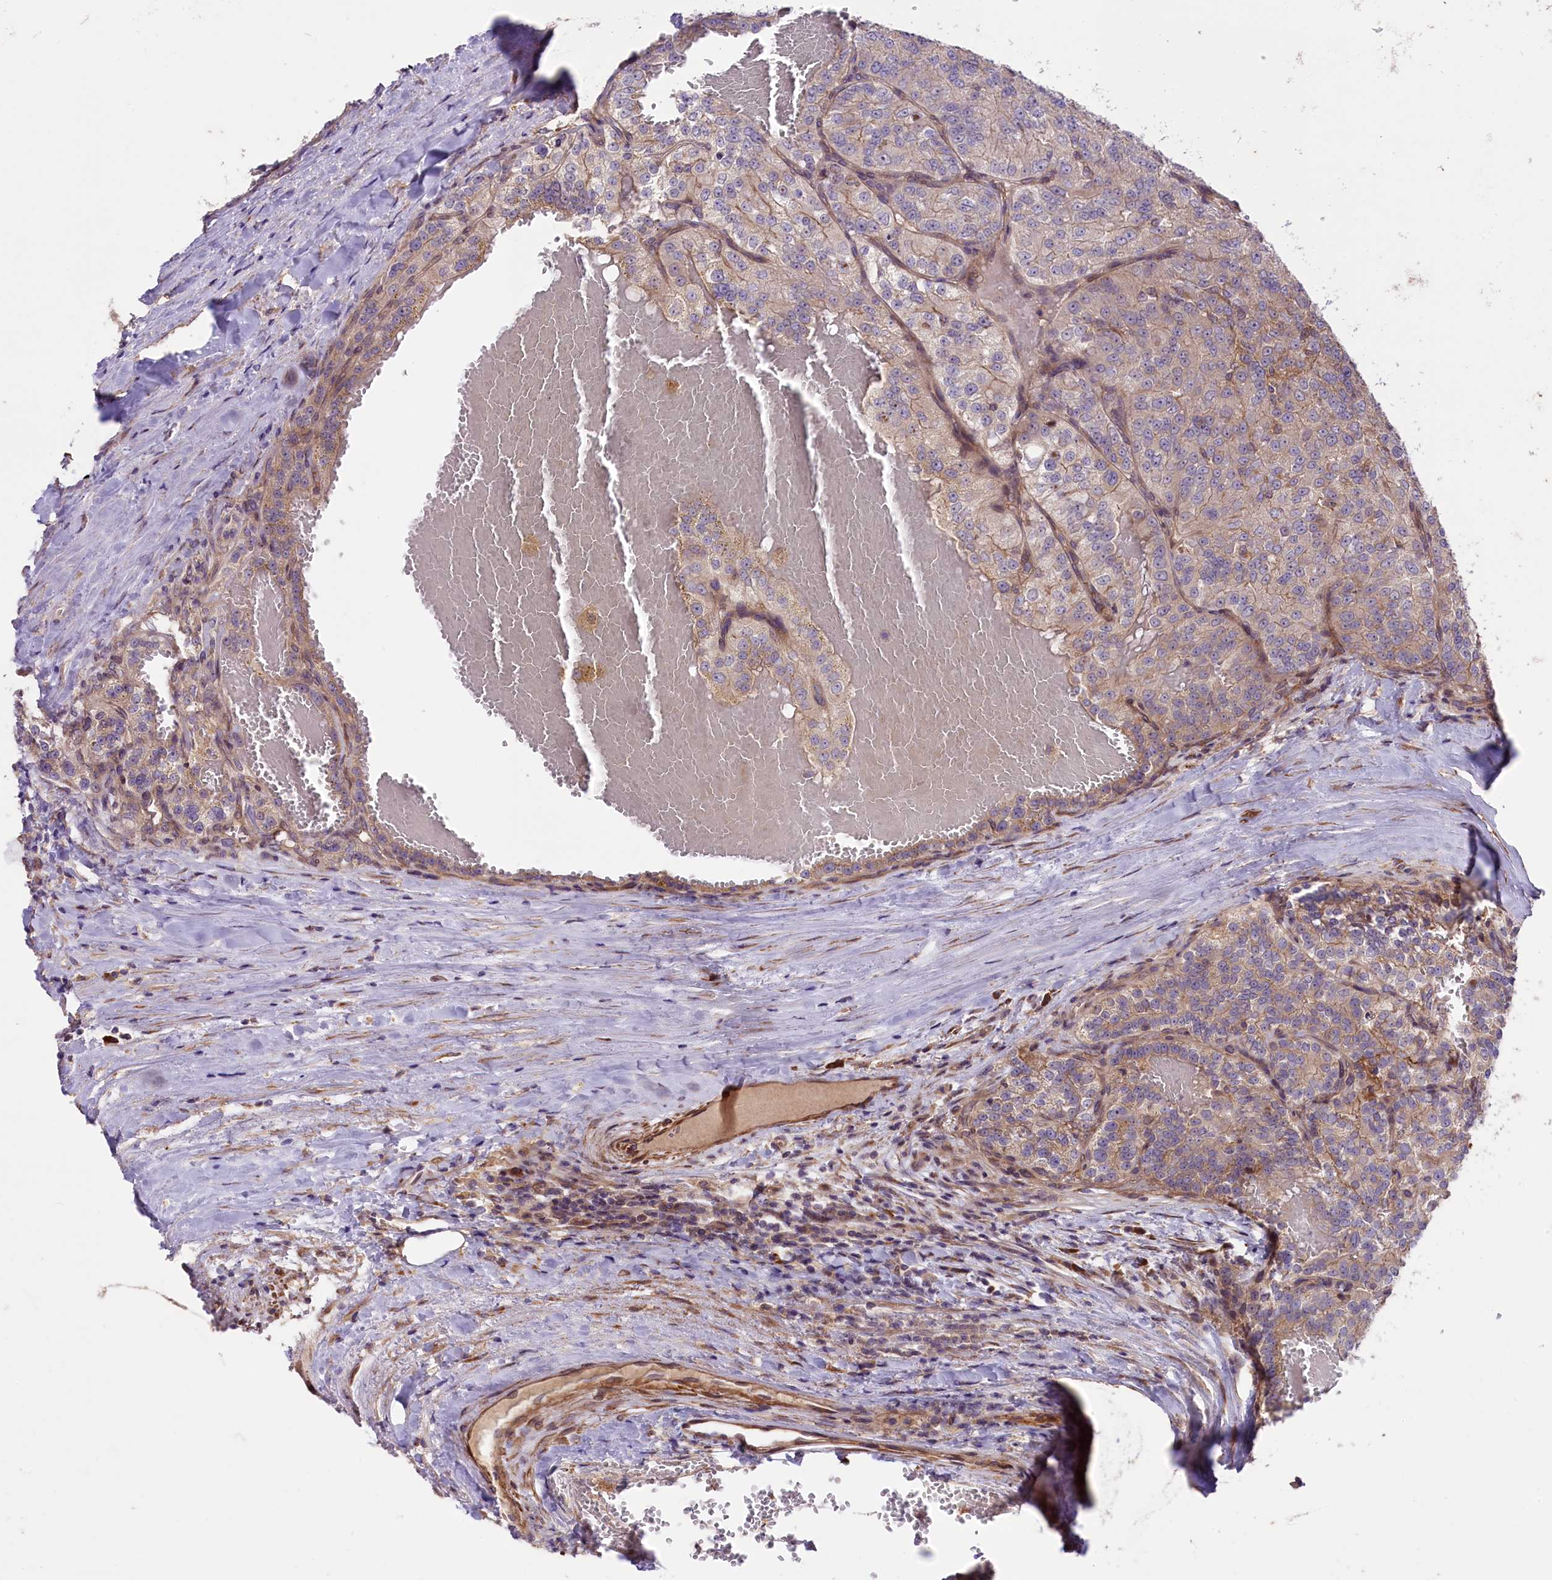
{"staining": {"intensity": "weak", "quantity": "25%-75%", "location": "cytoplasmic/membranous"}, "tissue": "renal cancer", "cell_type": "Tumor cells", "image_type": "cancer", "snomed": [{"axis": "morphology", "description": "Adenocarcinoma, NOS"}, {"axis": "topography", "description": "Kidney"}], "caption": "Weak cytoplasmic/membranous expression is appreciated in about 25%-75% of tumor cells in renal adenocarcinoma. (DAB IHC with brightfield microscopy, high magnification).", "gene": "HDAC5", "patient": {"sex": "female", "age": 63}}